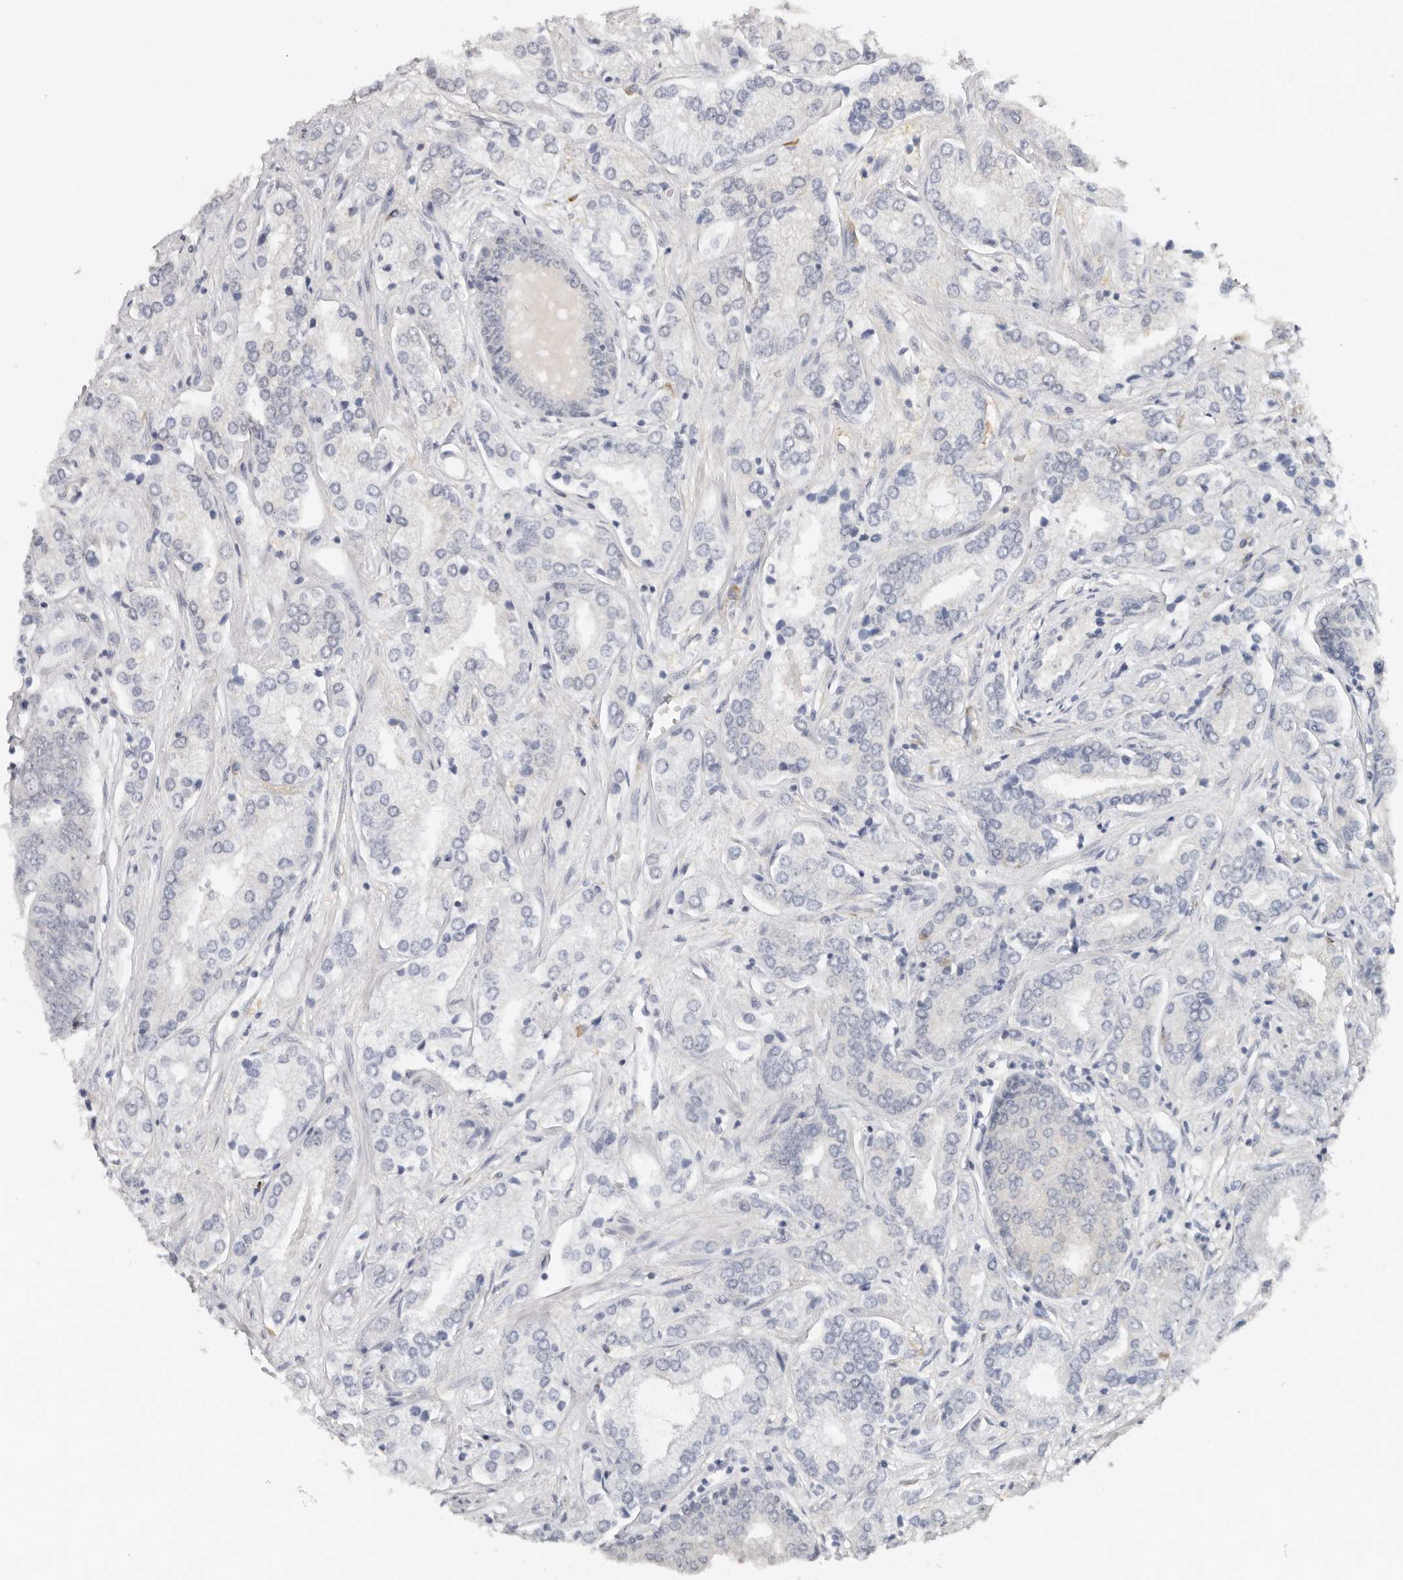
{"staining": {"intensity": "negative", "quantity": "none", "location": "none"}, "tissue": "prostate cancer", "cell_type": "Tumor cells", "image_type": "cancer", "snomed": [{"axis": "morphology", "description": "Adenocarcinoma, High grade"}, {"axis": "topography", "description": "Prostate"}], "caption": "IHC micrograph of human high-grade adenocarcinoma (prostate) stained for a protein (brown), which displays no expression in tumor cells. Brightfield microscopy of immunohistochemistry stained with DAB (3,3'-diaminobenzidine) (brown) and hematoxylin (blue), captured at high magnification.", "gene": "LARP7", "patient": {"sex": "male", "age": 66}}